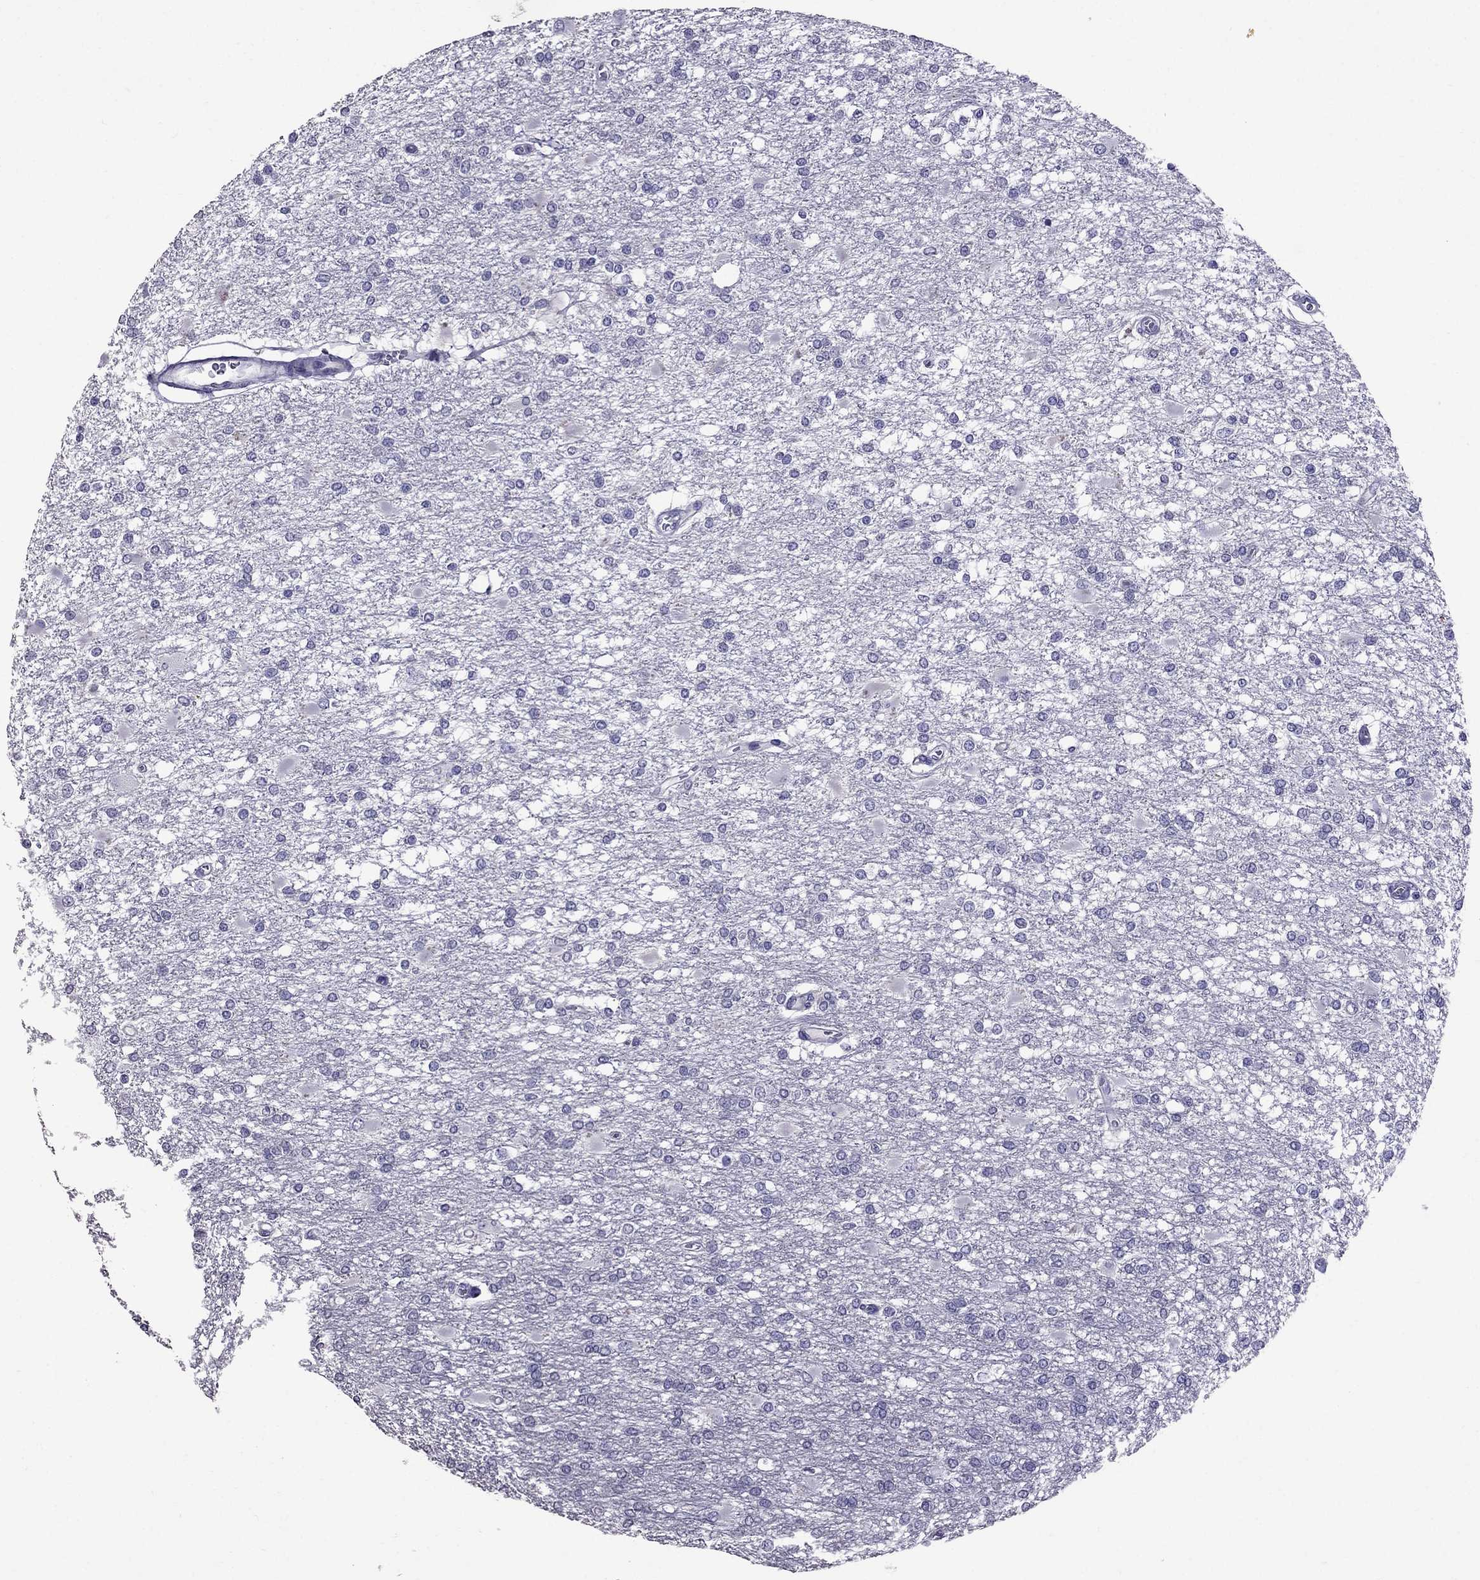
{"staining": {"intensity": "negative", "quantity": "none", "location": "none"}, "tissue": "glioma", "cell_type": "Tumor cells", "image_type": "cancer", "snomed": [{"axis": "morphology", "description": "Glioma, malignant, High grade"}, {"axis": "topography", "description": "Cerebral cortex"}], "caption": "Immunohistochemical staining of human glioma shows no significant expression in tumor cells.", "gene": "OXCT2", "patient": {"sex": "male", "age": 79}}